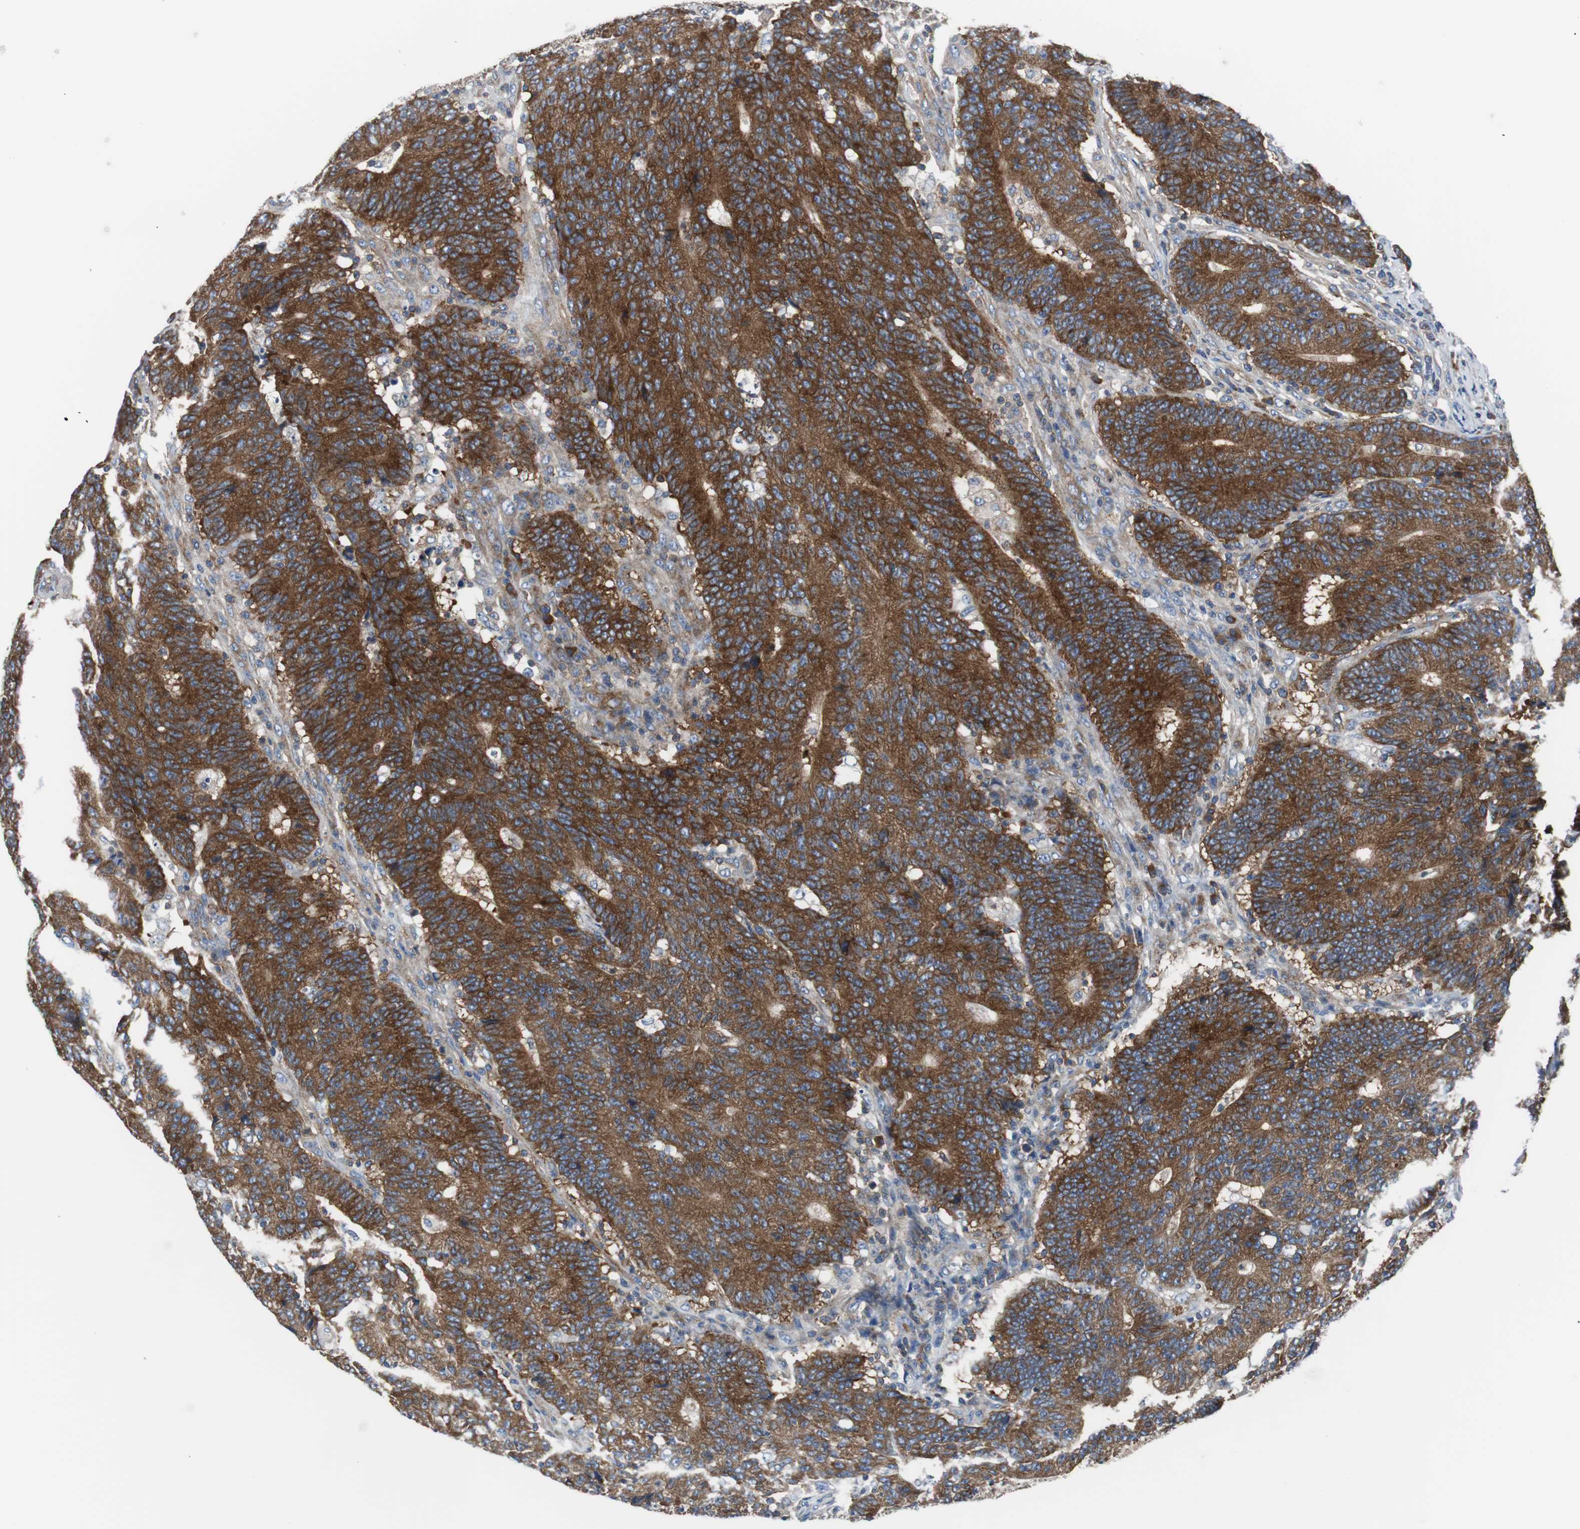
{"staining": {"intensity": "strong", "quantity": ">75%", "location": "cytoplasmic/membranous"}, "tissue": "colorectal cancer", "cell_type": "Tumor cells", "image_type": "cancer", "snomed": [{"axis": "morphology", "description": "Normal tissue, NOS"}, {"axis": "morphology", "description": "Adenocarcinoma, NOS"}, {"axis": "topography", "description": "Colon"}], "caption": "A brown stain shows strong cytoplasmic/membranous staining of a protein in colorectal cancer (adenocarcinoma) tumor cells.", "gene": "BRAF", "patient": {"sex": "female", "age": 75}}